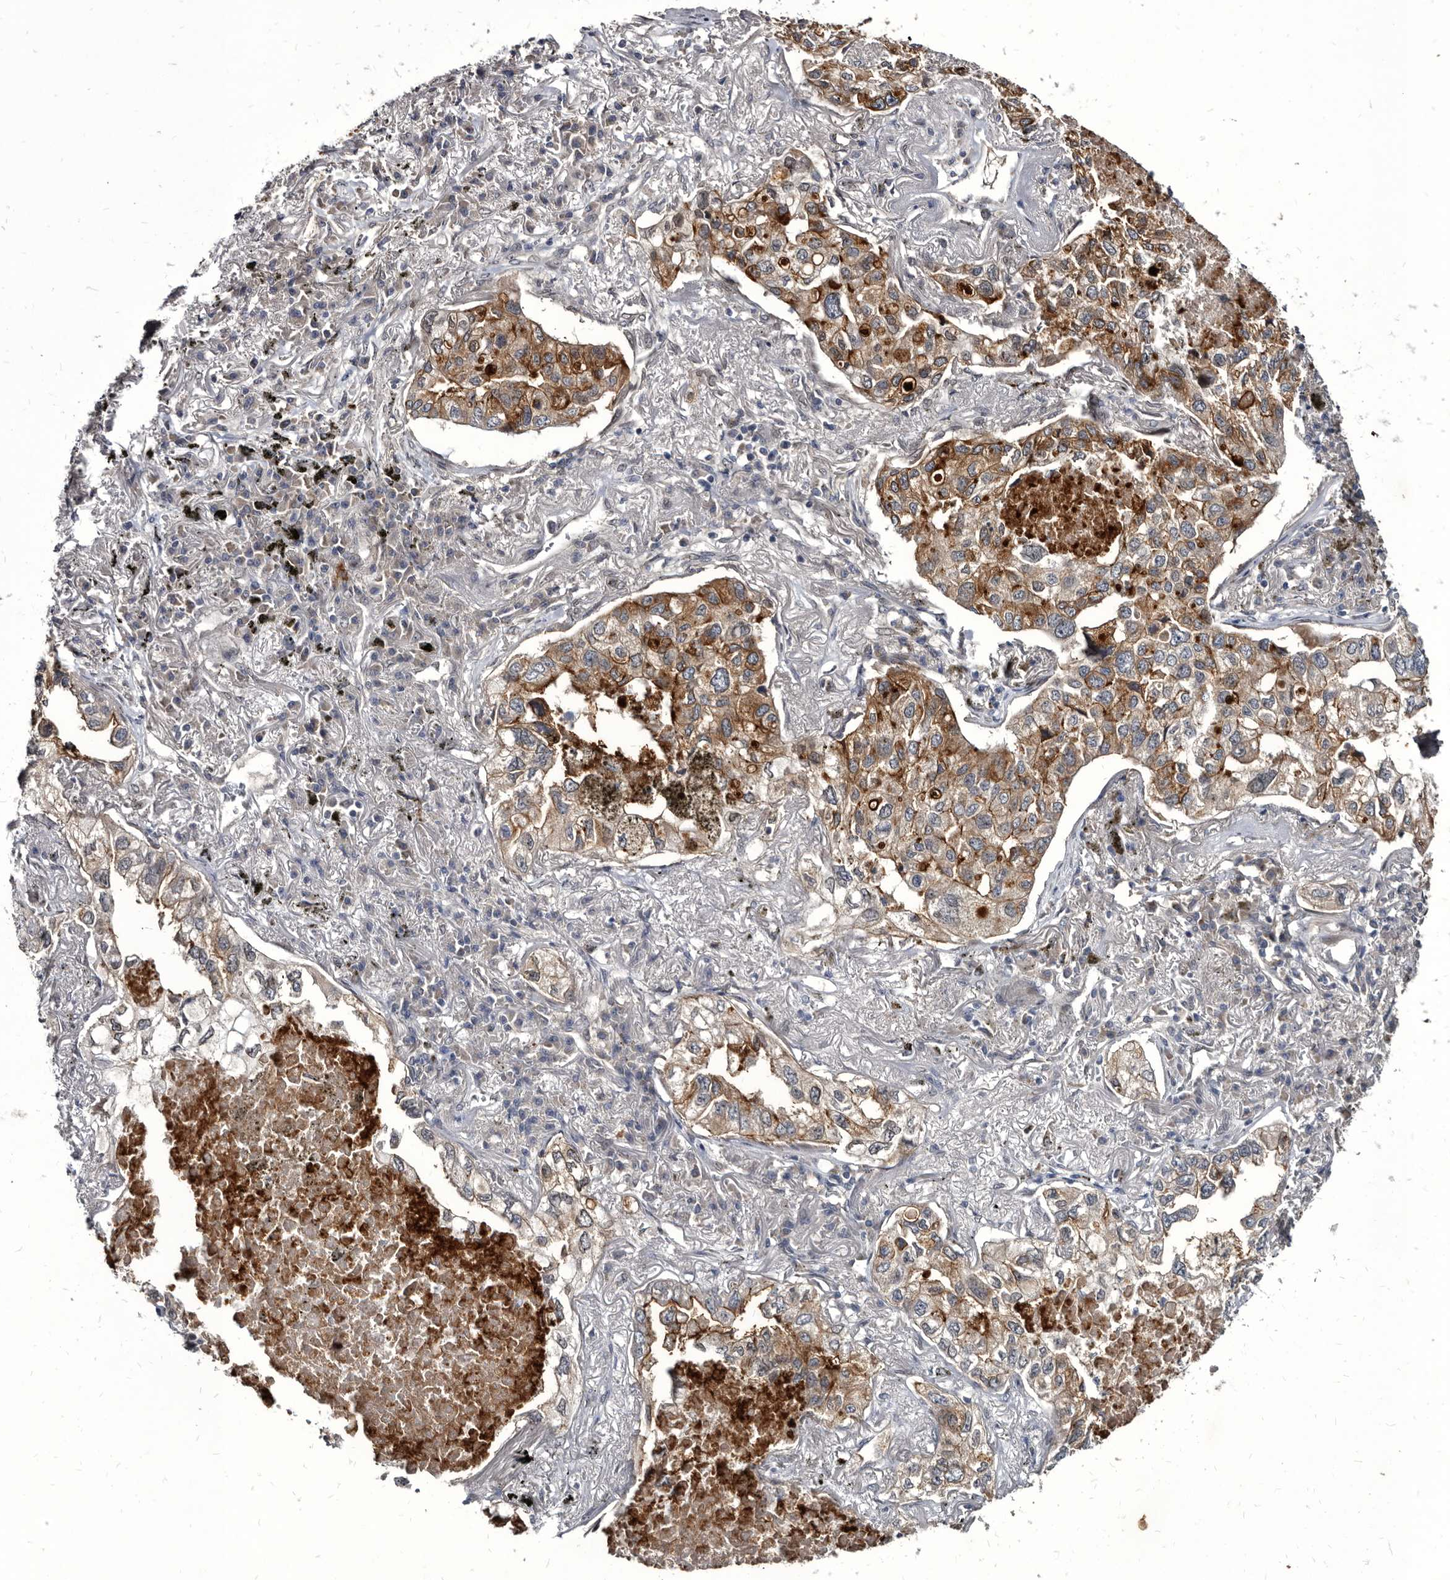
{"staining": {"intensity": "moderate", "quantity": "25%-75%", "location": "cytoplasmic/membranous"}, "tissue": "lung cancer", "cell_type": "Tumor cells", "image_type": "cancer", "snomed": [{"axis": "morphology", "description": "Adenocarcinoma, NOS"}, {"axis": "topography", "description": "Lung"}], "caption": "Lung adenocarcinoma stained with immunohistochemistry (IHC) demonstrates moderate cytoplasmic/membranous expression in about 25%-75% of tumor cells.", "gene": "PROM1", "patient": {"sex": "male", "age": 65}}